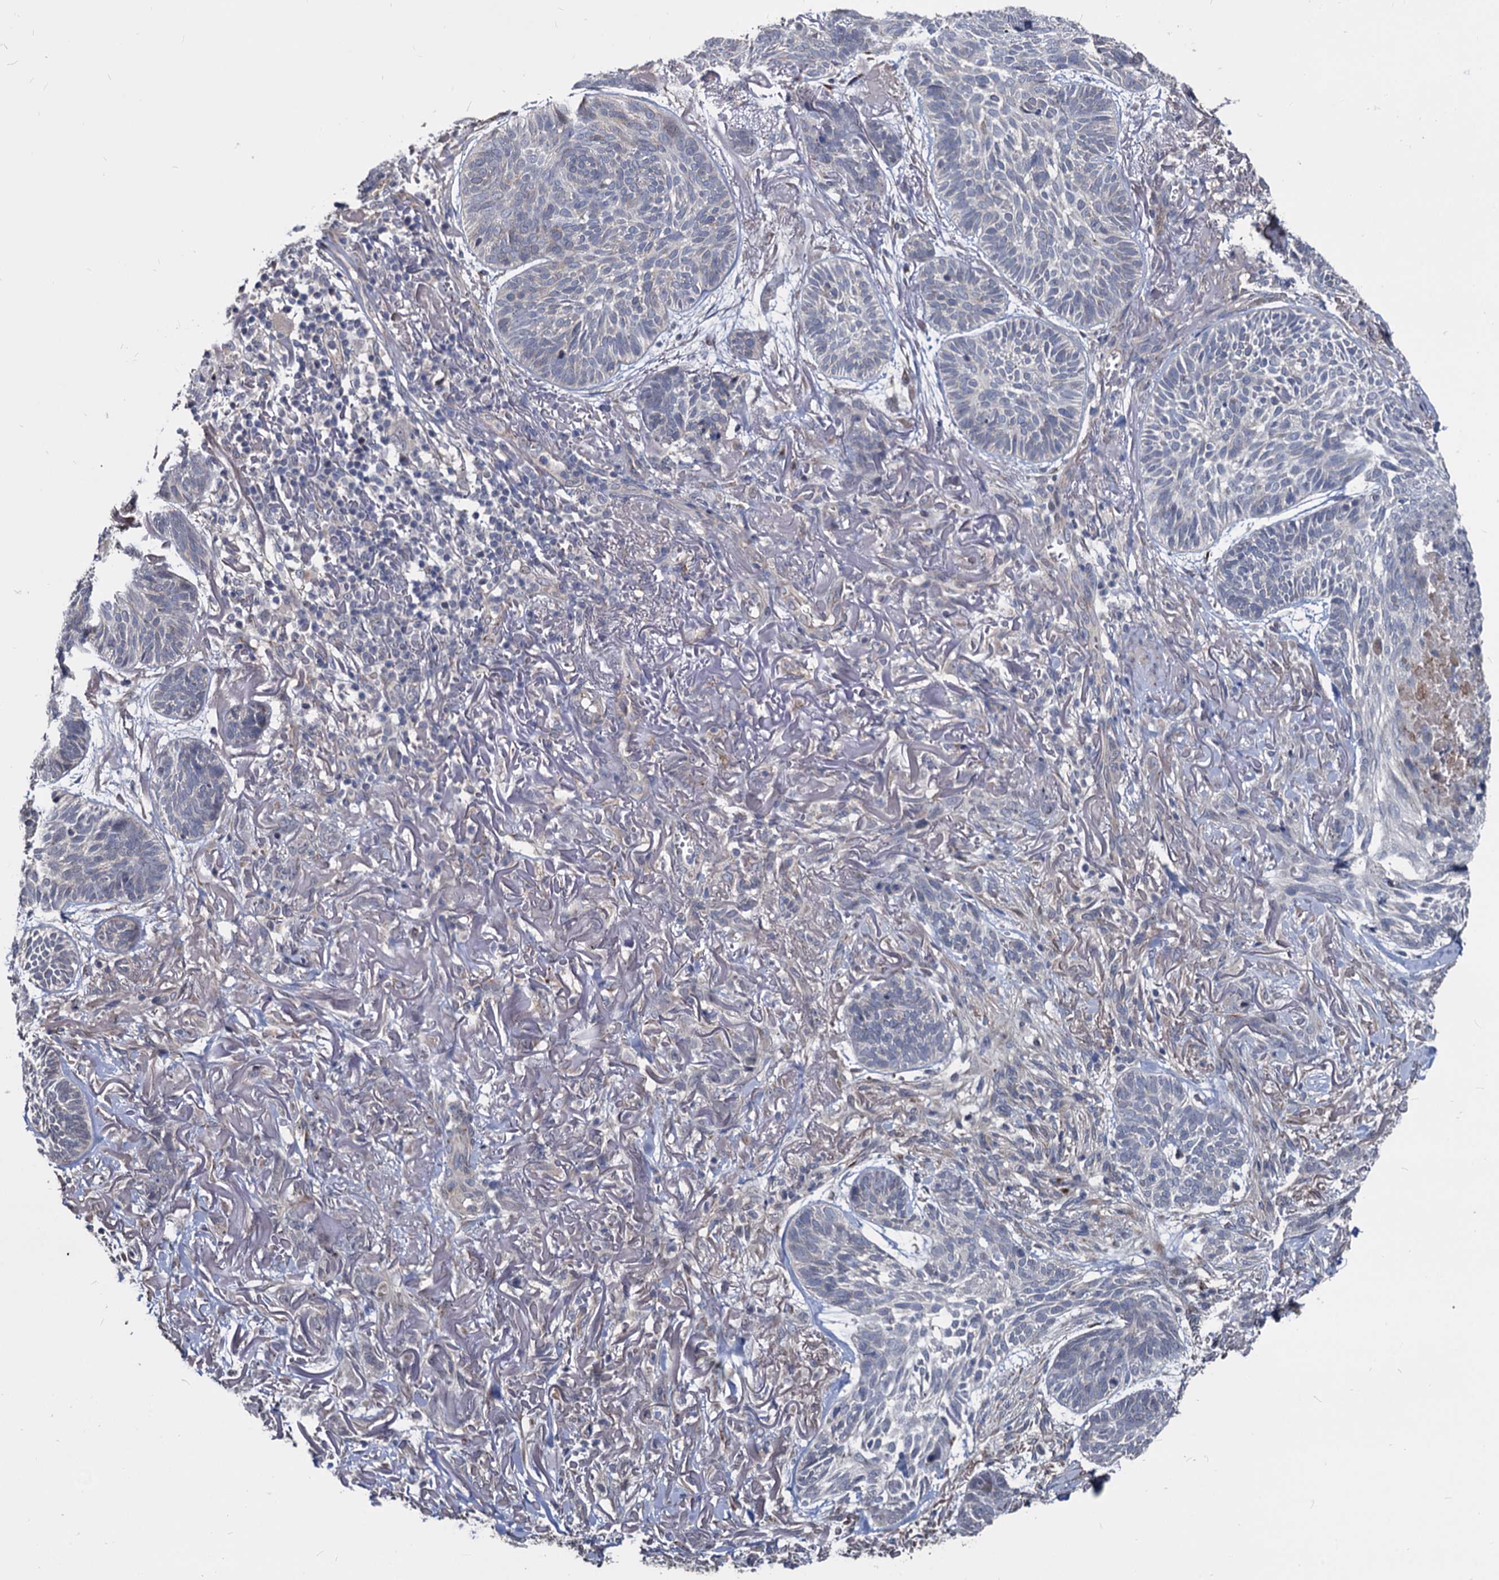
{"staining": {"intensity": "negative", "quantity": "none", "location": "none"}, "tissue": "skin cancer", "cell_type": "Tumor cells", "image_type": "cancer", "snomed": [{"axis": "morphology", "description": "Normal tissue, NOS"}, {"axis": "morphology", "description": "Basal cell carcinoma"}, {"axis": "topography", "description": "Skin"}], "caption": "Human skin cancer stained for a protein using immunohistochemistry (IHC) reveals no staining in tumor cells.", "gene": "SMAGP", "patient": {"sex": "male", "age": 66}}